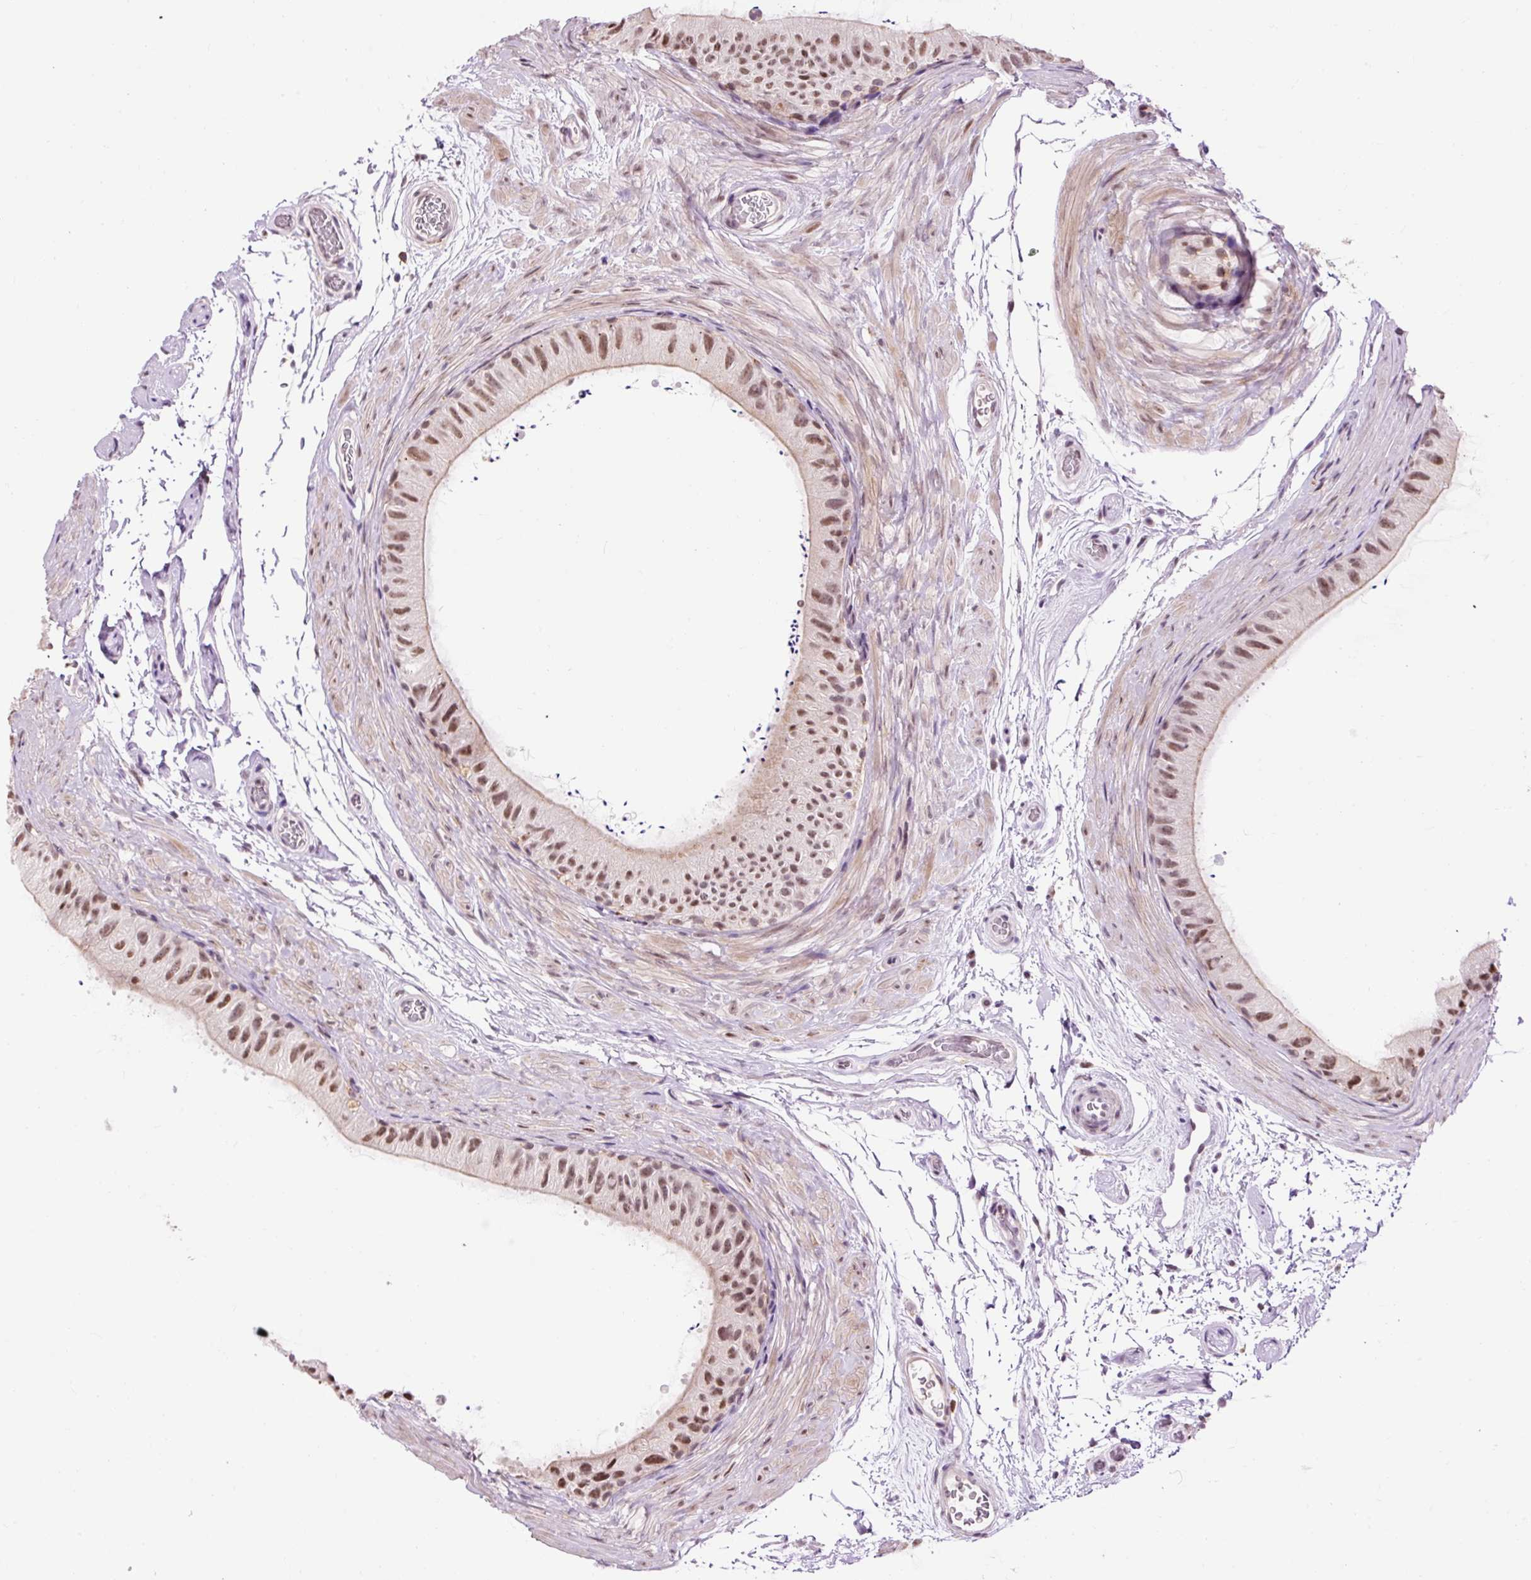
{"staining": {"intensity": "moderate", "quantity": "25%-75%", "location": "nuclear"}, "tissue": "epididymis", "cell_type": "Glandular cells", "image_type": "normal", "snomed": [{"axis": "morphology", "description": "Normal tissue, NOS"}, {"axis": "topography", "description": "Epididymis"}], "caption": "Immunohistochemical staining of benign epididymis reveals 25%-75% levels of moderate nuclear protein positivity in about 25%-75% of glandular cells. (DAB (3,3'-diaminobenzidine) IHC, brown staining for protein, blue staining for nuclei).", "gene": "LY86", "patient": {"sex": "male", "age": 55}}